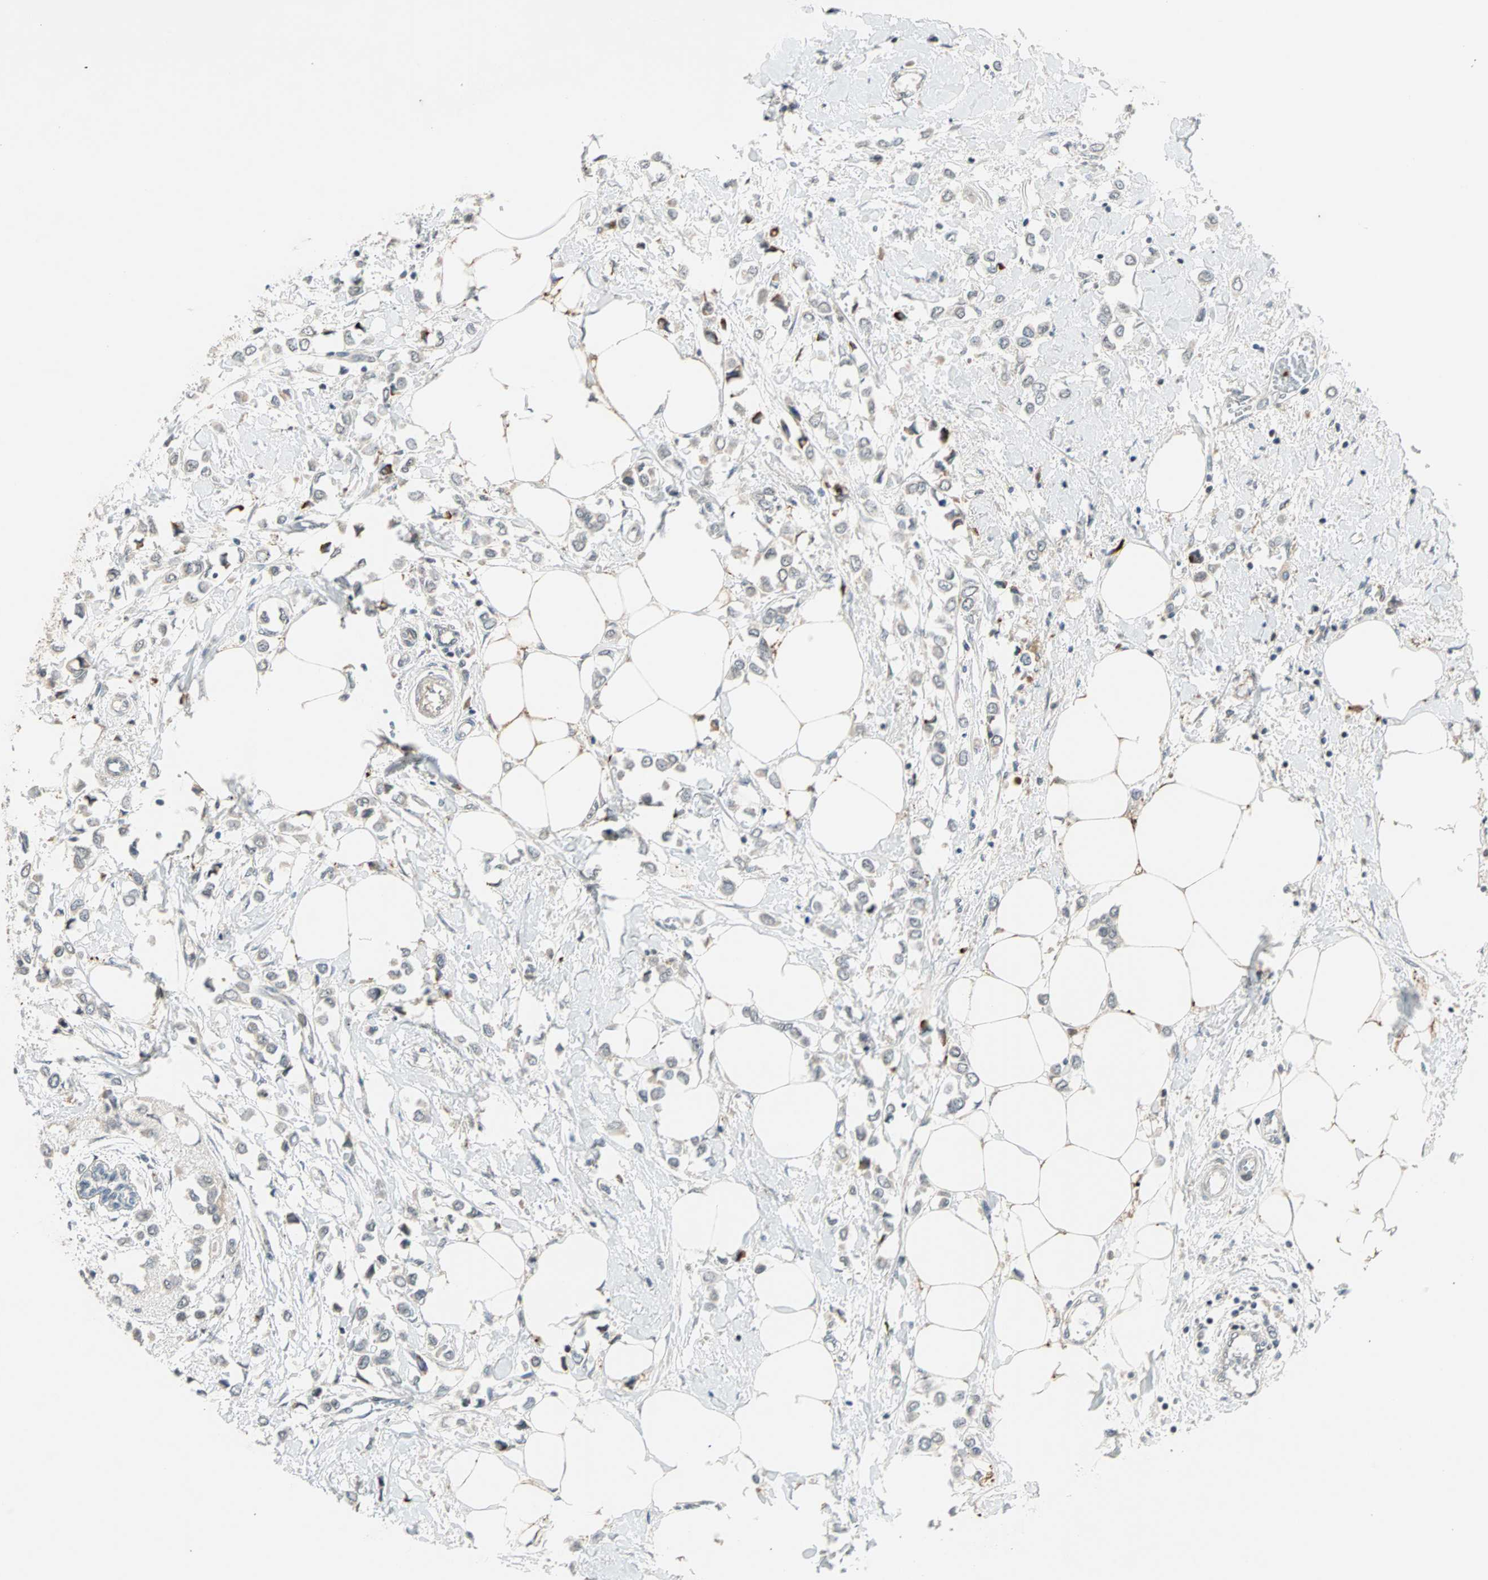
{"staining": {"intensity": "negative", "quantity": "none", "location": "none"}, "tissue": "breast cancer", "cell_type": "Tumor cells", "image_type": "cancer", "snomed": [{"axis": "morphology", "description": "Lobular carcinoma"}, {"axis": "topography", "description": "Breast"}], "caption": "Immunohistochemistry photomicrograph of human breast lobular carcinoma stained for a protein (brown), which reveals no positivity in tumor cells.", "gene": "PROS1", "patient": {"sex": "female", "age": 51}}